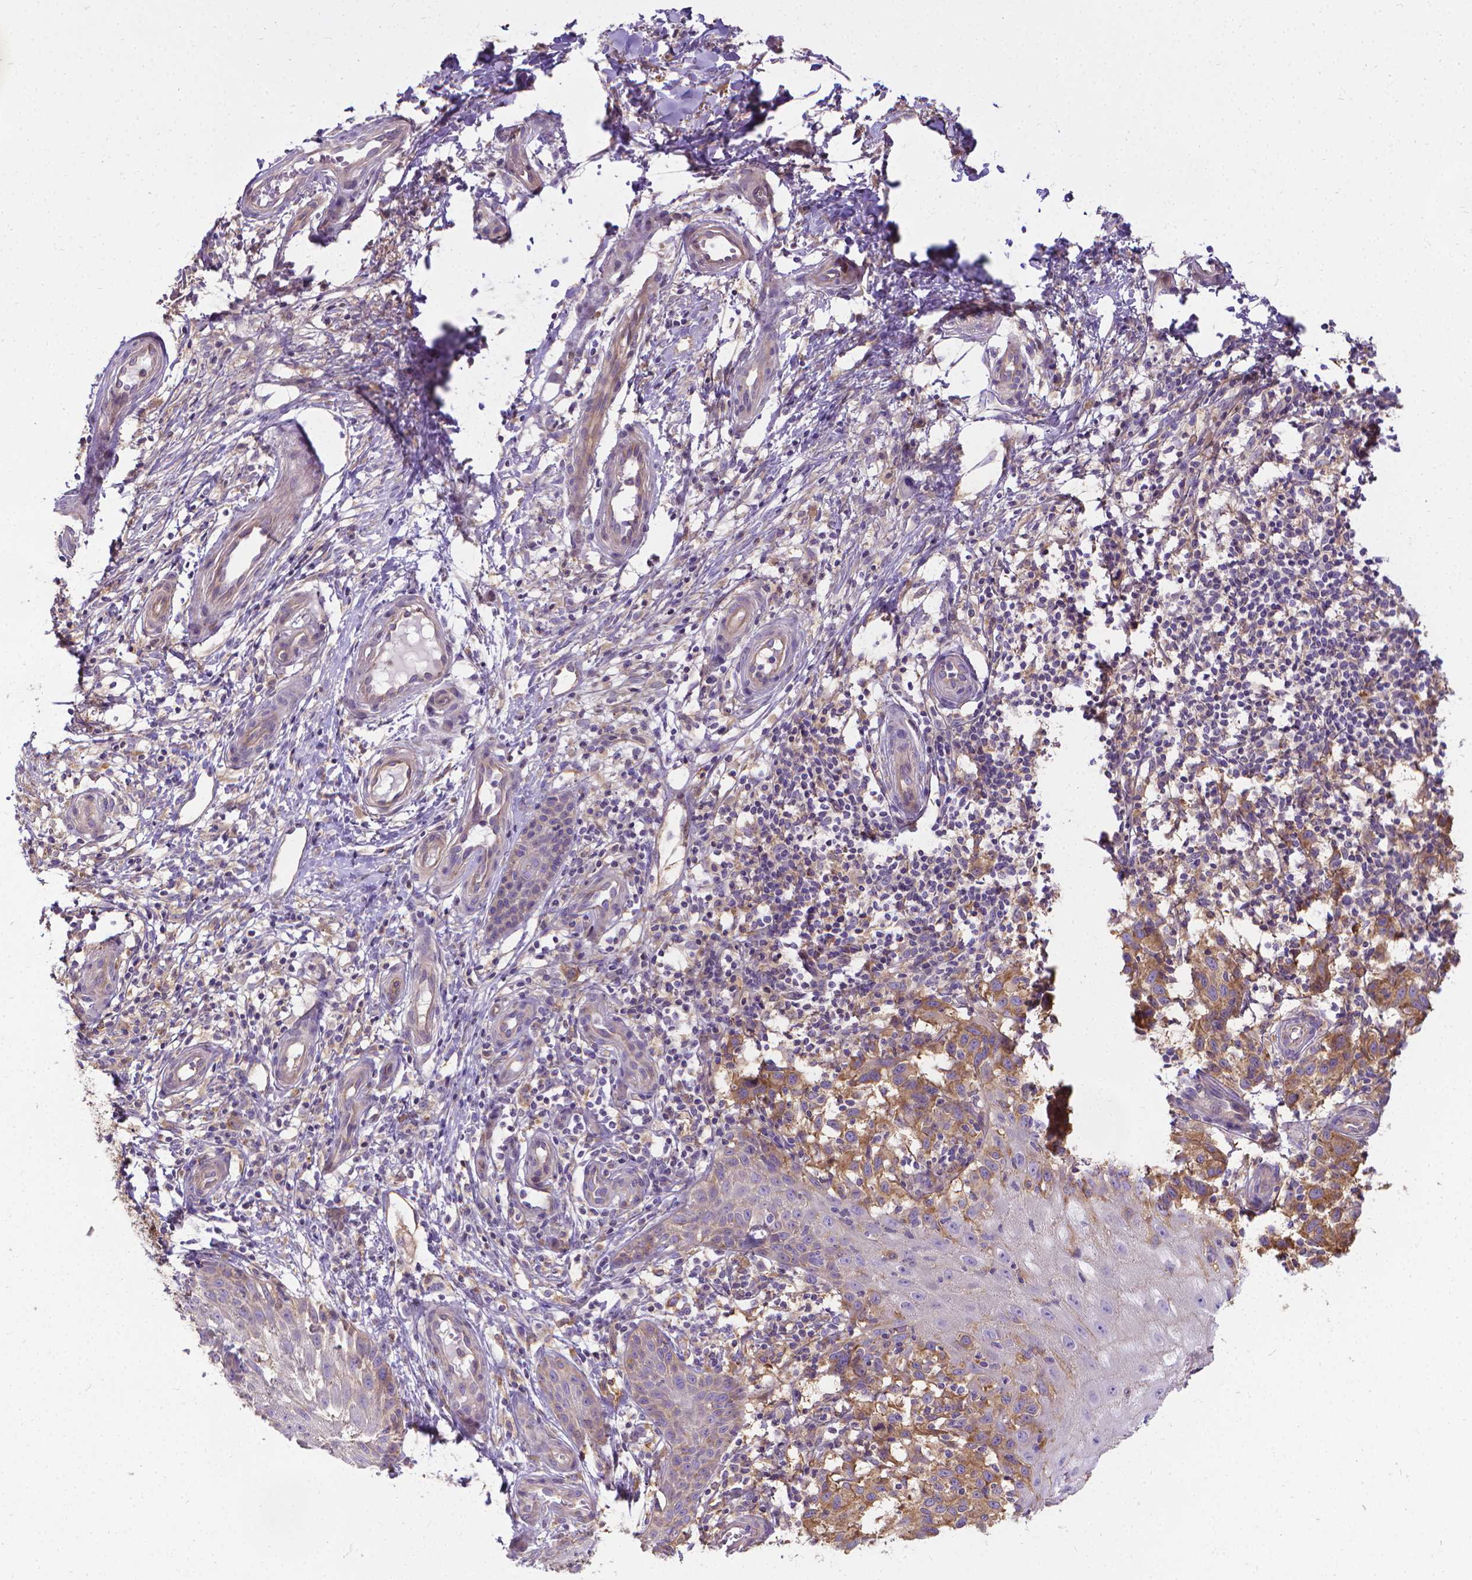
{"staining": {"intensity": "moderate", "quantity": ">75%", "location": "cytoplasmic/membranous"}, "tissue": "melanoma", "cell_type": "Tumor cells", "image_type": "cancer", "snomed": [{"axis": "morphology", "description": "Malignant melanoma, NOS"}, {"axis": "topography", "description": "Skin"}], "caption": "Protein staining shows moderate cytoplasmic/membranous positivity in approximately >75% of tumor cells in melanoma. (IHC, brightfield microscopy, high magnification).", "gene": "CFAP299", "patient": {"sex": "female", "age": 53}}